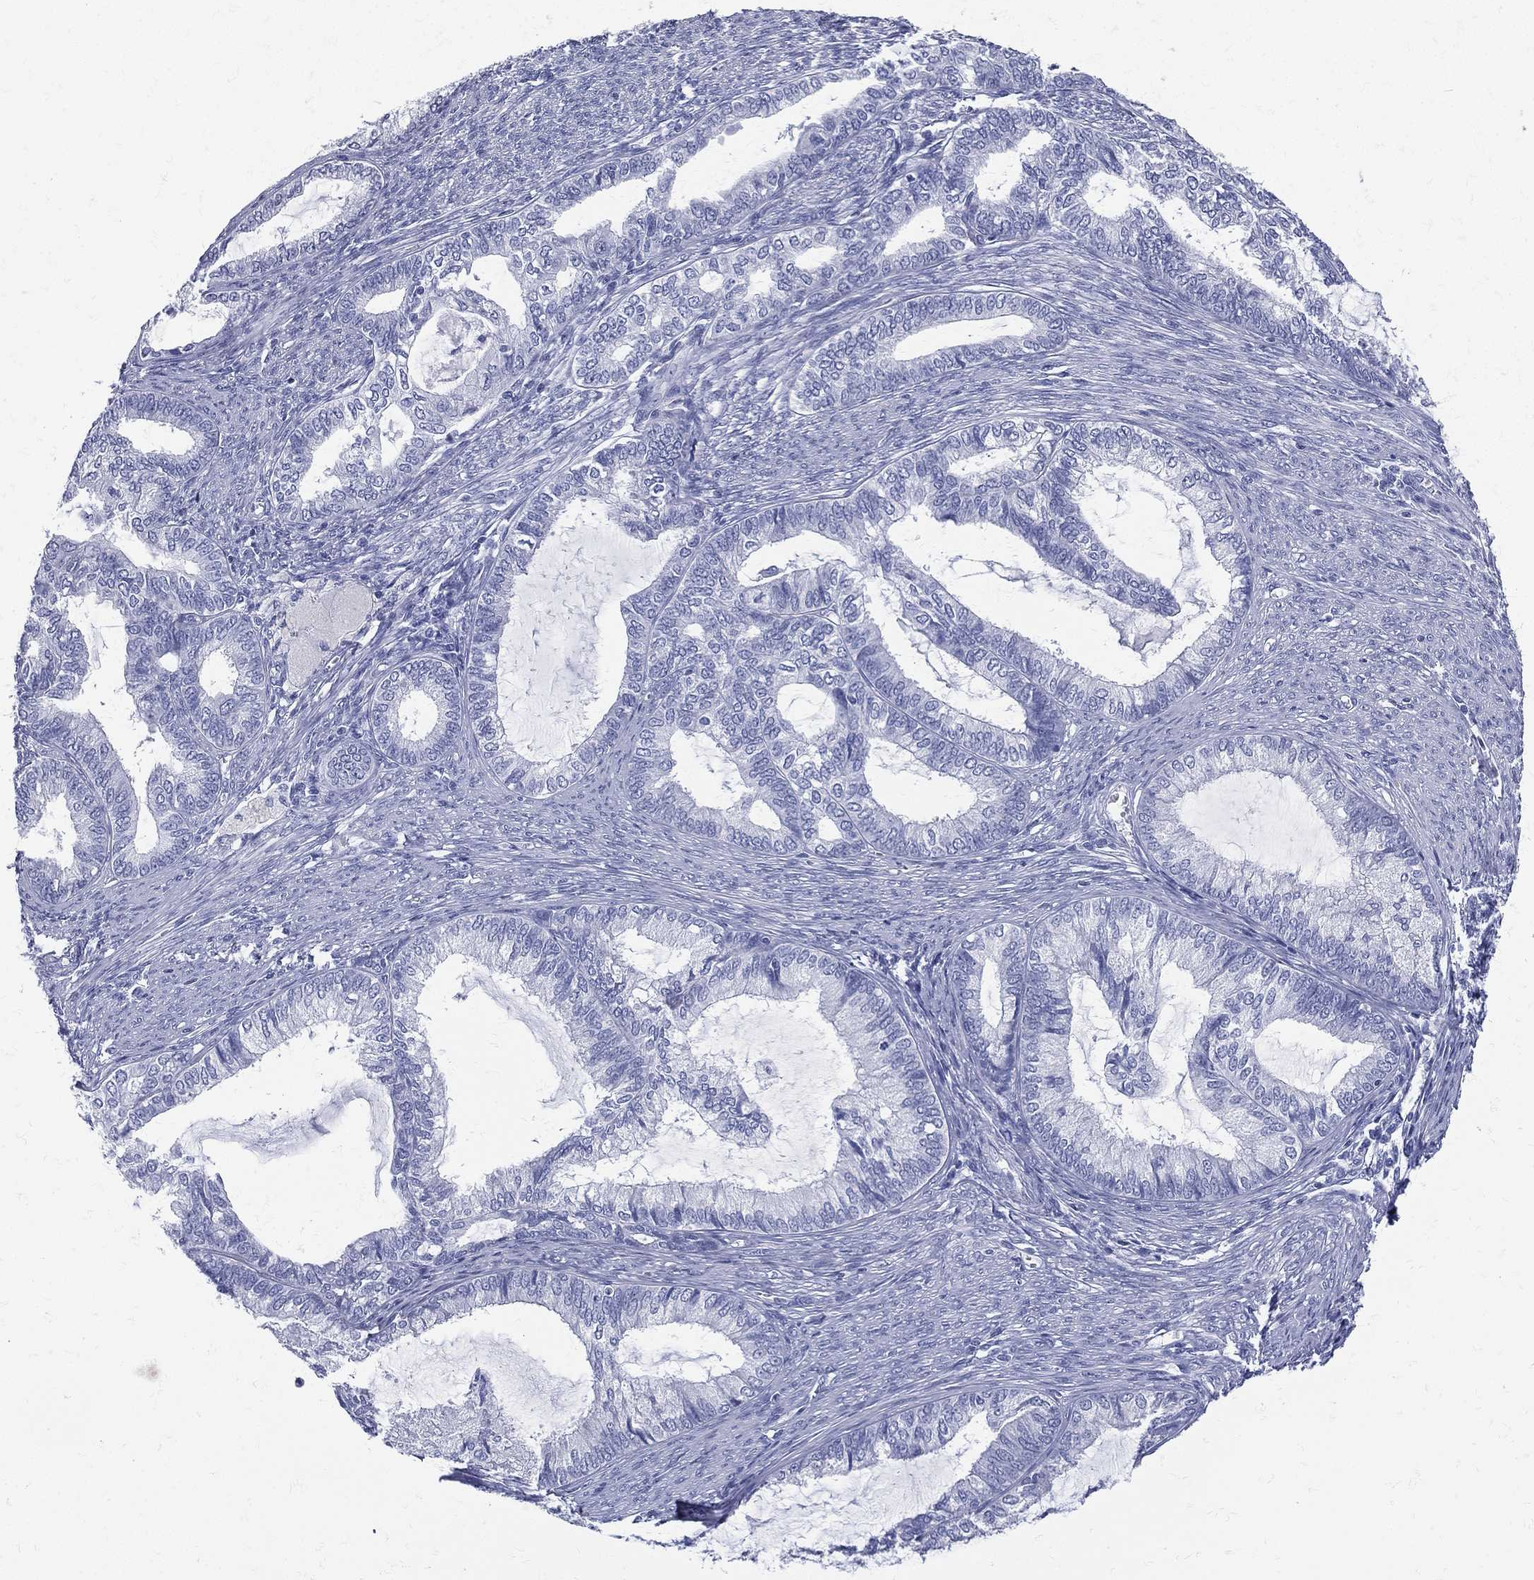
{"staining": {"intensity": "negative", "quantity": "none", "location": "none"}, "tissue": "endometrial cancer", "cell_type": "Tumor cells", "image_type": "cancer", "snomed": [{"axis": "morphology", "description": "Adenocarcinoma, NOS"}, {"axis": "topography", "description": "Endometrium"}], "caption": "There is no significant expression in tumor cells of endometrial cancer.", "gene": "ETNPPL", "patient": {"sex": "female", "age": 86}}